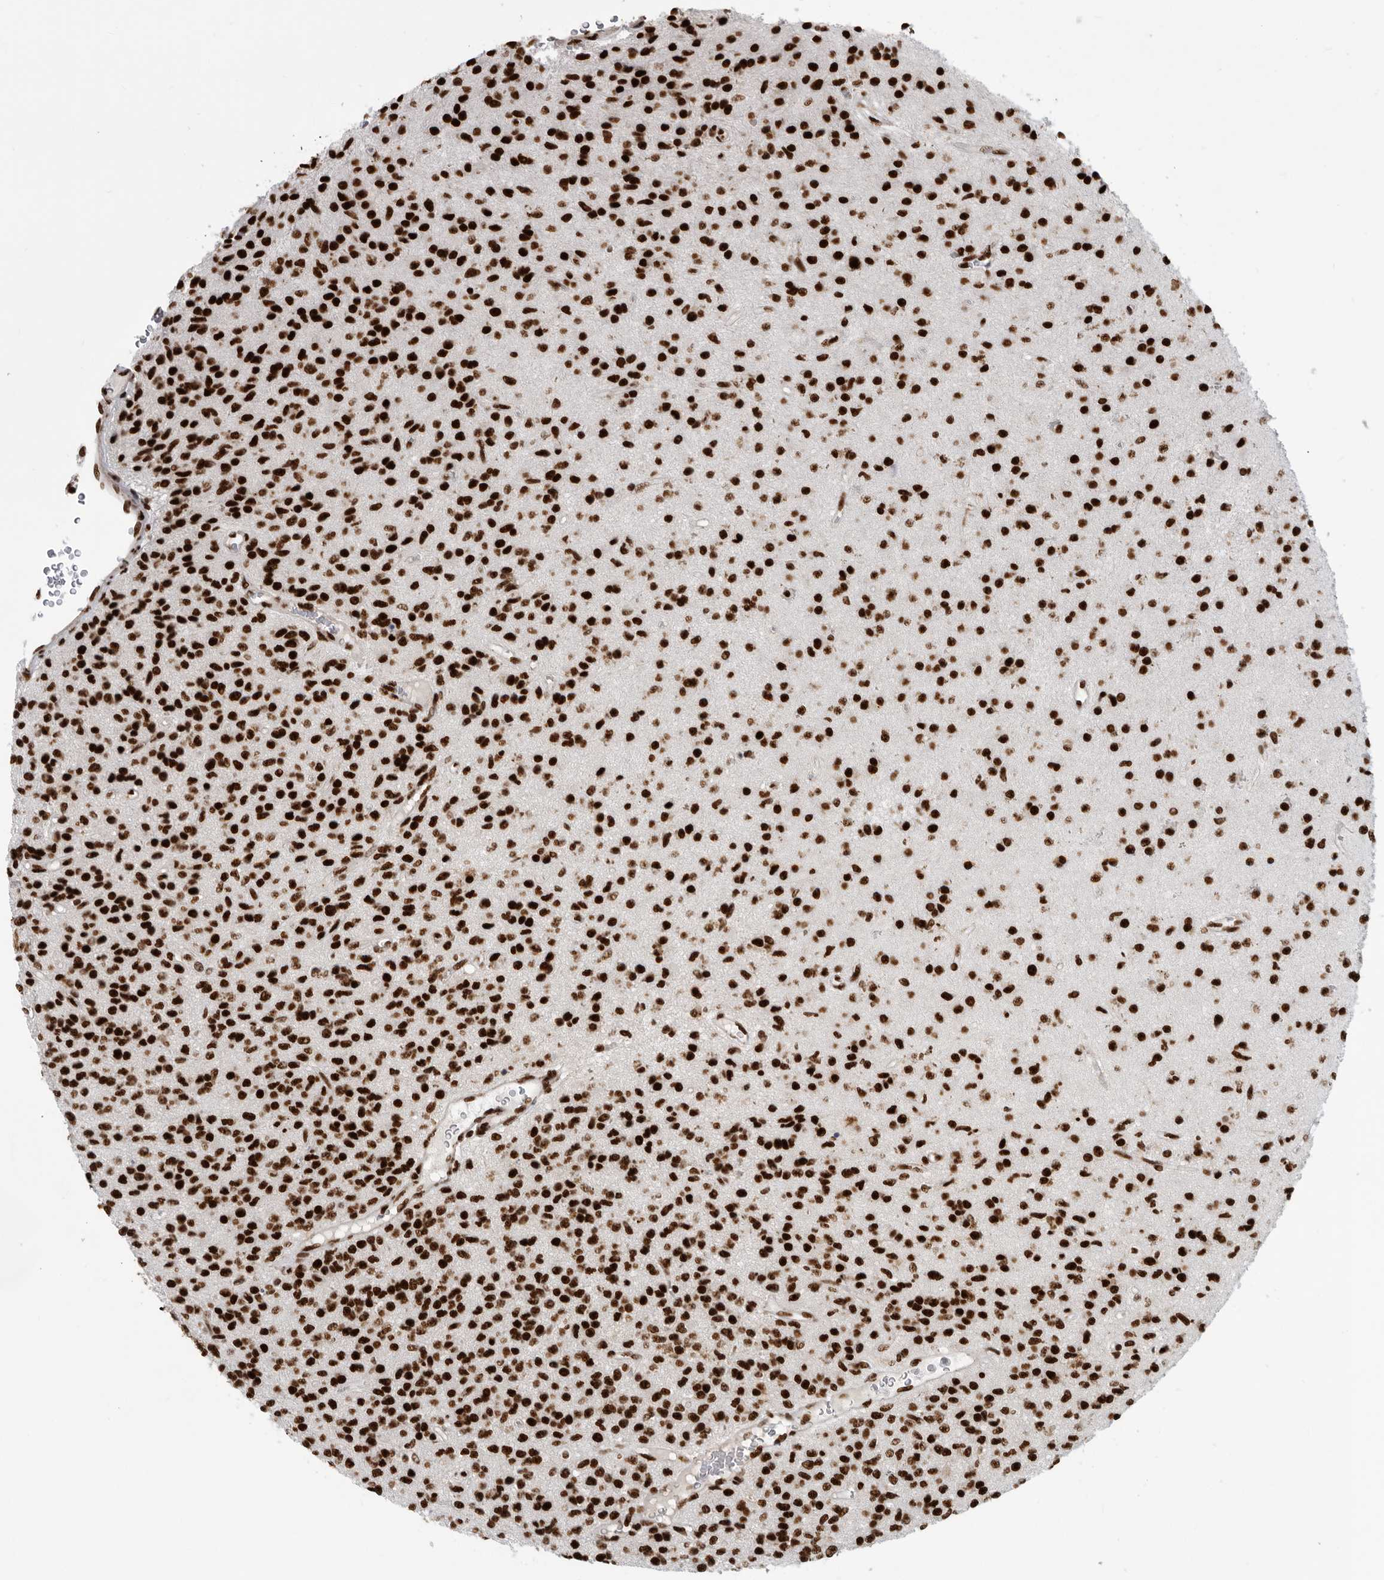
{"staining": {"intensity": "strong", "quantity": ">75%", "location": "nuclear"}, "tissue": "glioma", "cell_type": "Tumor cells", "image_type": "cancer", "snomed": [{"axis": "morphology", "description": "Glioma, malignant, High grade"}, {"axis": "topography", "description": "Brain"}], "caption": "A high-resolution histopathology image shows IHC staining of glioma, which shows strong nuclear positivity in about >75% of tumor cells.", "gene": "BCLAF1", "patient": {"sex": "male", "age": 34}}